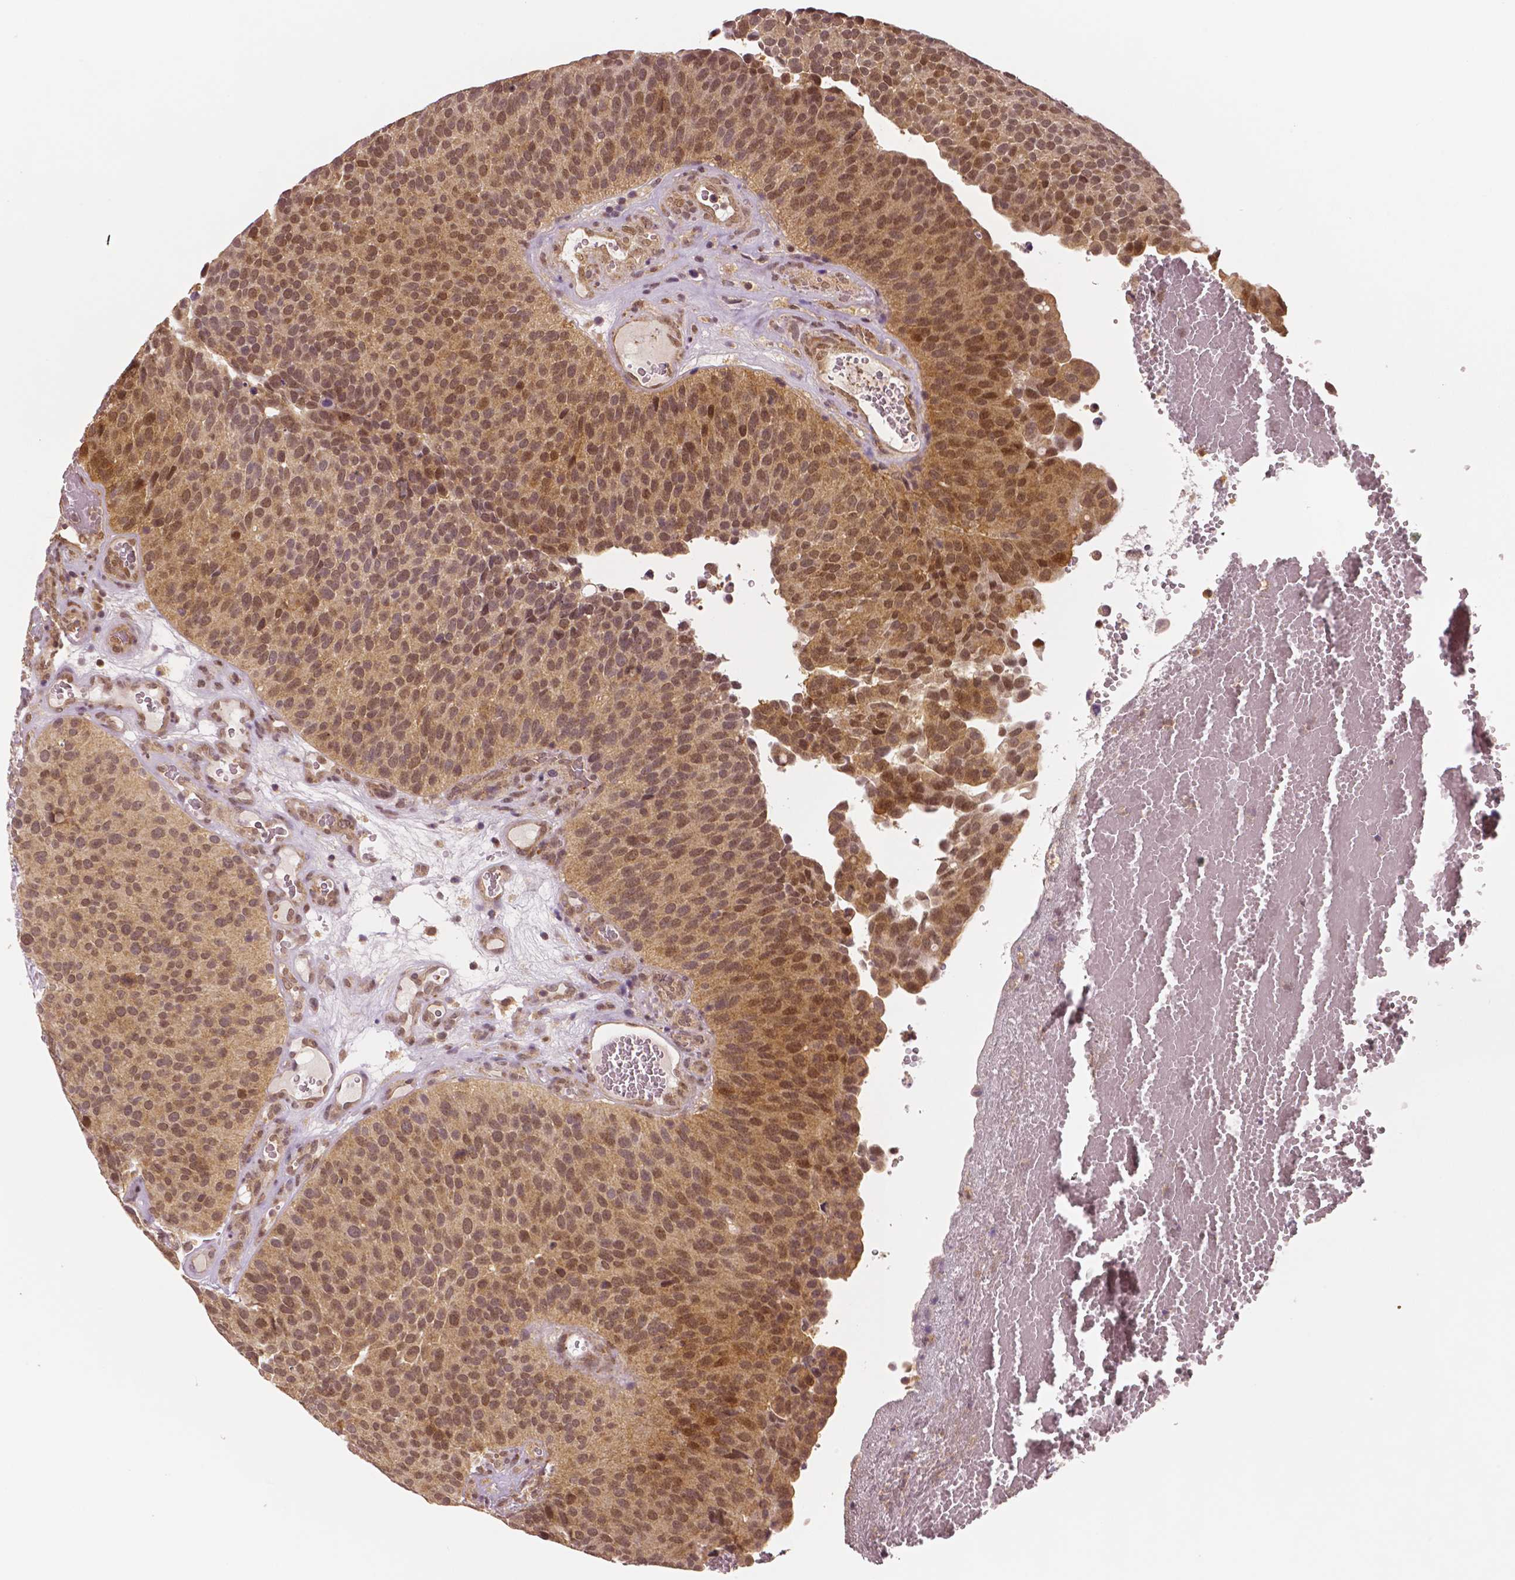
{"staining": {"intensity": "moderate", "quantity": ">75%", "location": "cytoplasmic/membranous,nuclear"}, "tissue": "urothelial cancer", "cell_type": "Tumor cells", "image_type": "cancer", "snomed": [{"axis": "morphology", "description": "Urothelial carcinoma, Low grade"}, {"axis": "topography", "description": "Urinary bladder"}], "caption": "Tumor cells display medium levels of moderate cytoplasmic/membranous and nuclear staining in about >75% of cells in urothelial carcinoma (low-grade).", "gene": "STAT3", "patient": {"sex": "male", "age": 76}}